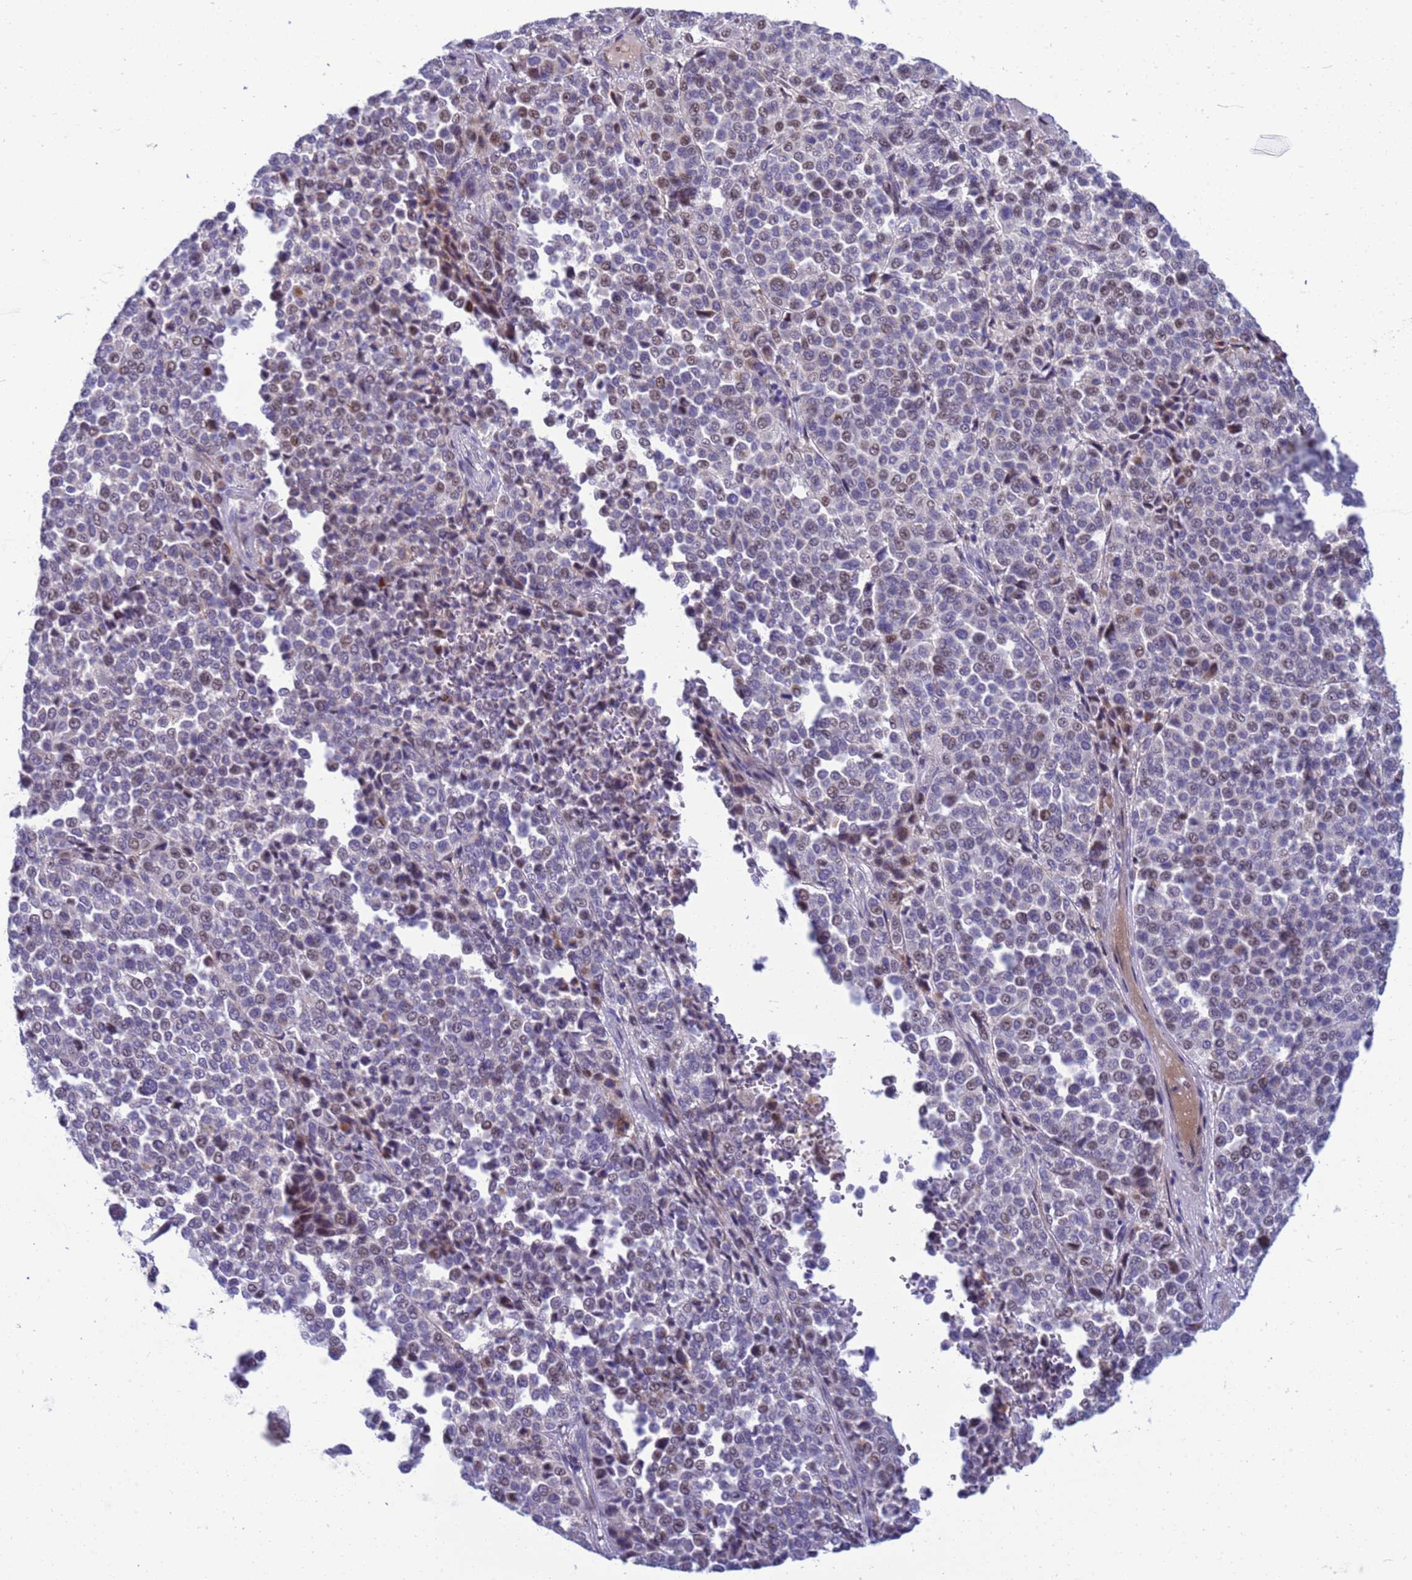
{"staining": {"intensity": "weak", "quantity": "25%-75%", "location": "nuclear"}, "tissue": "melanoma", "cell_type": "Tumor cells", "image_type": "cancer", "snomed": [{"axis": "morphology", "description": "Malignant melanoma, Metastatic site"}, {"axis": "topography", "description": "Pancreas"}], "caption": "The histopathology image reveals staining of malignant melanoma (metastatic site), revealing weak nuclear protein positivity (brown color) within tumor cells. (DAB IHC with brightfield microscopy, high magnification).", "gene": "LRATD1", "patient": {"sex": "female", "age": 30}}